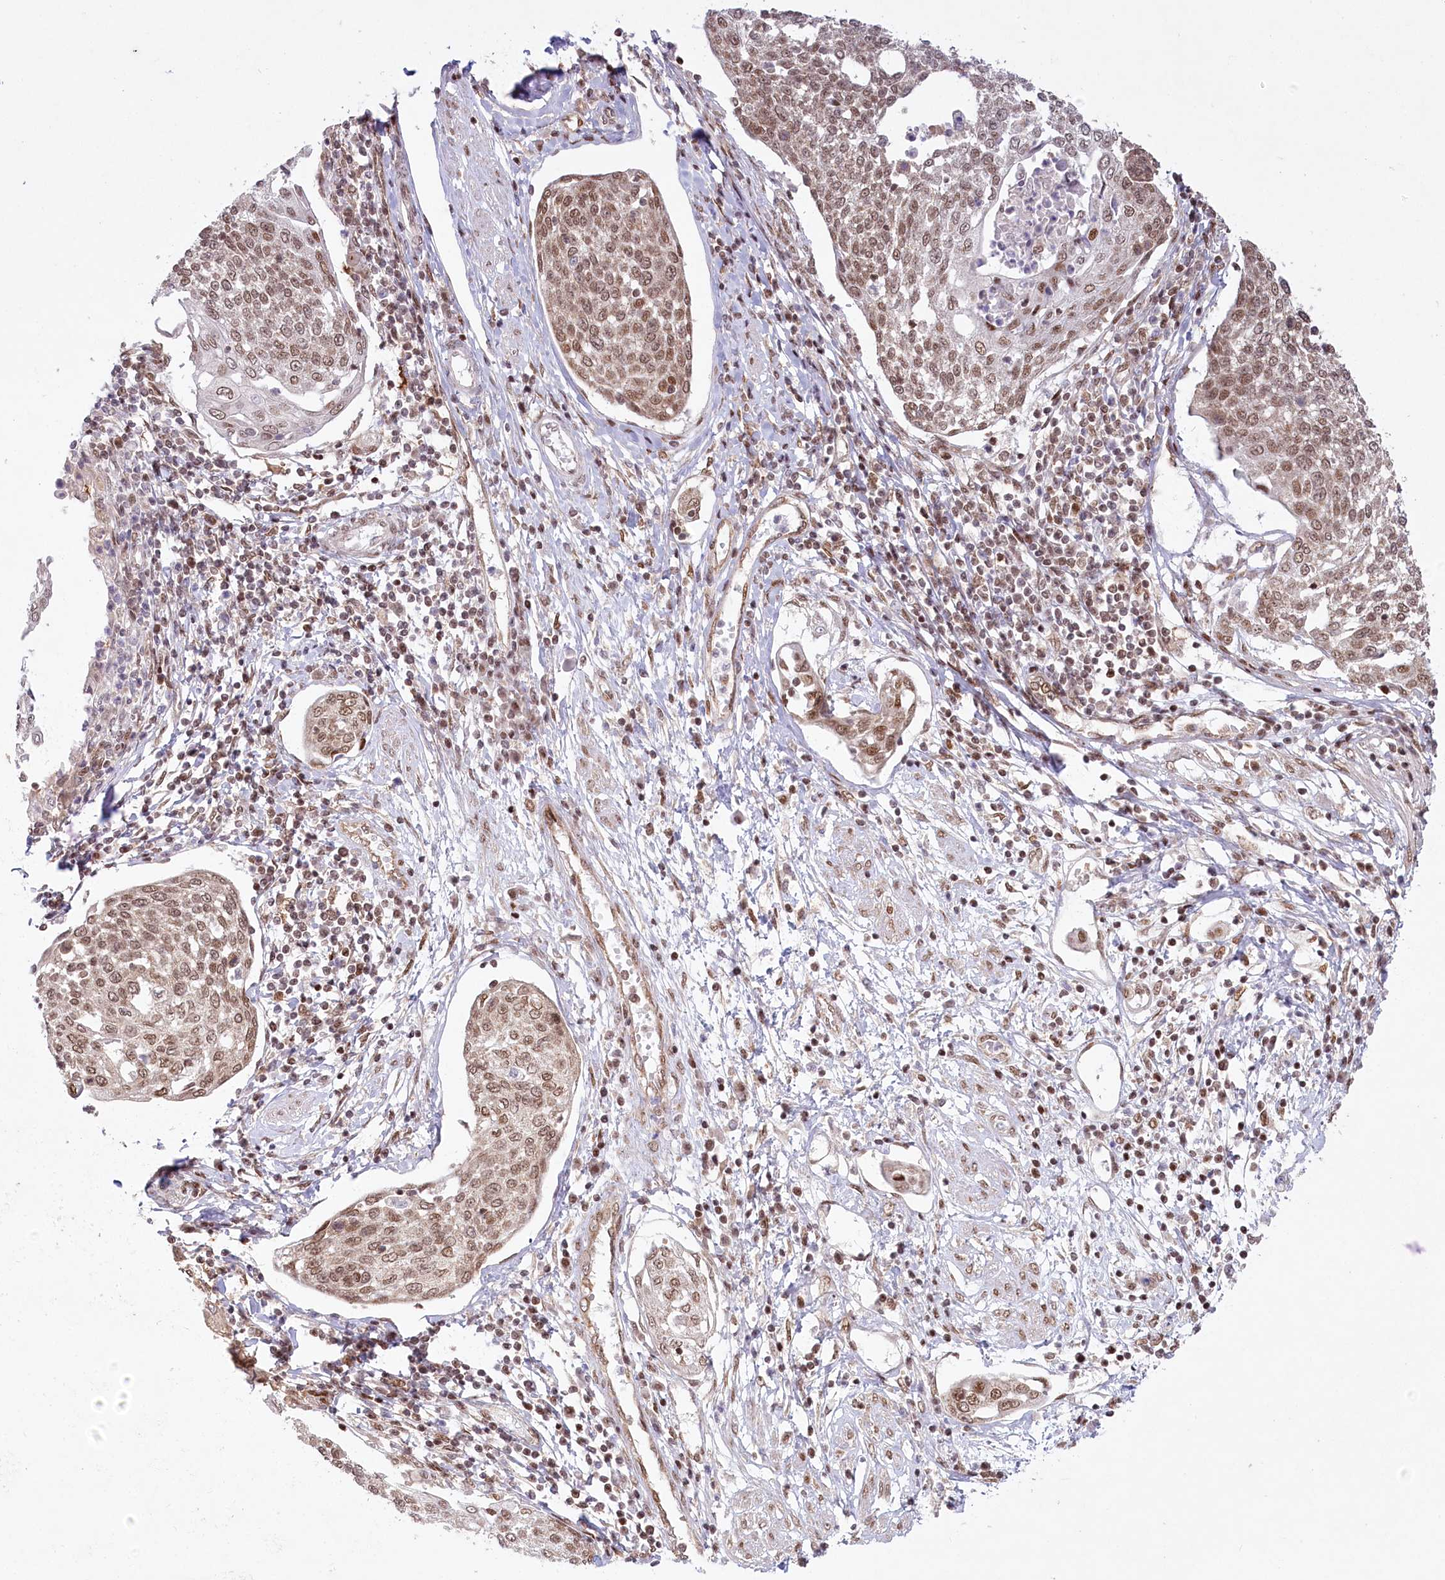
{"staining": {"intensity": "moderate", "quantity": ">75%", "location": "nuclear"}, "tissue": "cervical cancer", "cell_type": "Tumor cells", "image_type": "cancer", "snomed": [{"axis": "morphology", "description": "Squamous cell carcinoma, NOS"}, {"axis": "topography", "description": "Cervix"}], "caption": "Squamous cell carcinoma (cervical) tissue demonstrates moderate nuclear expression in approximately >75% of tumor cells Using DAB (brown) and hematoxylin (blue) stains, captured at high magnification using brightfield microscopy.", "gene": "PYURF", "patient": {"sex": "female", "age": 34}}